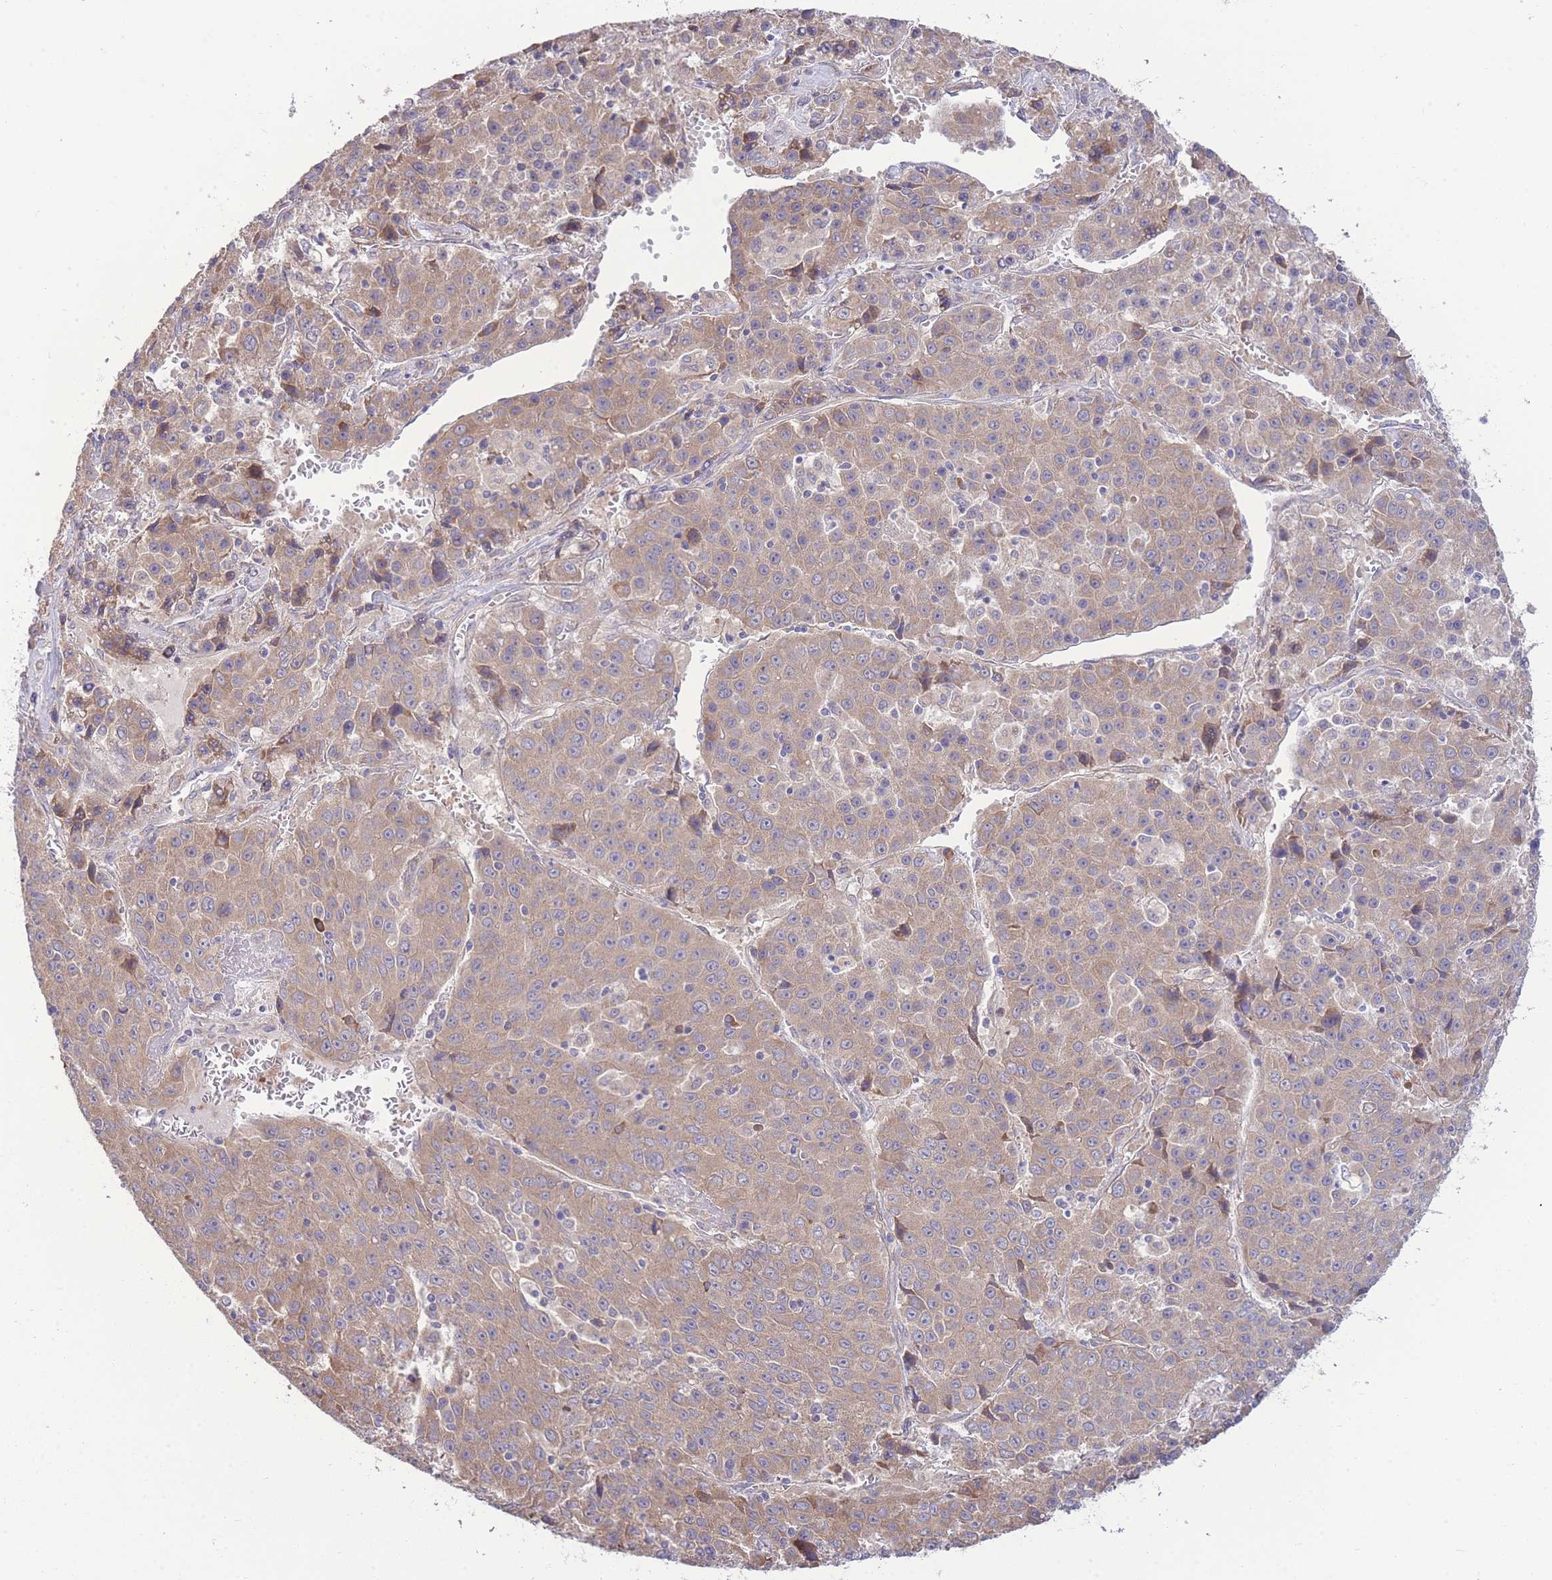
{"staining": {"intensity": "moderate", "quantity": ">75%", "location": "cytoplasmic/membranous"}, "tissue": "liver cancer", "cell_type": "Tumor cells", "image_type": "cancer", "snomed": [{"axis": "morphology", "description": "Carcinoma, Hepatocellular, NOS"}, {"axis": "topography", "description": "Liver"}], "caption": "Immunohistochemistry (DAB) staining of hepatocellular carcinoma (liver) reveals moderate cytoplasmic/membranous protein expression in approximately >75% of tumor cells.", "gene": "BEX1", "patient": {"sex": "female", "age": 53}}